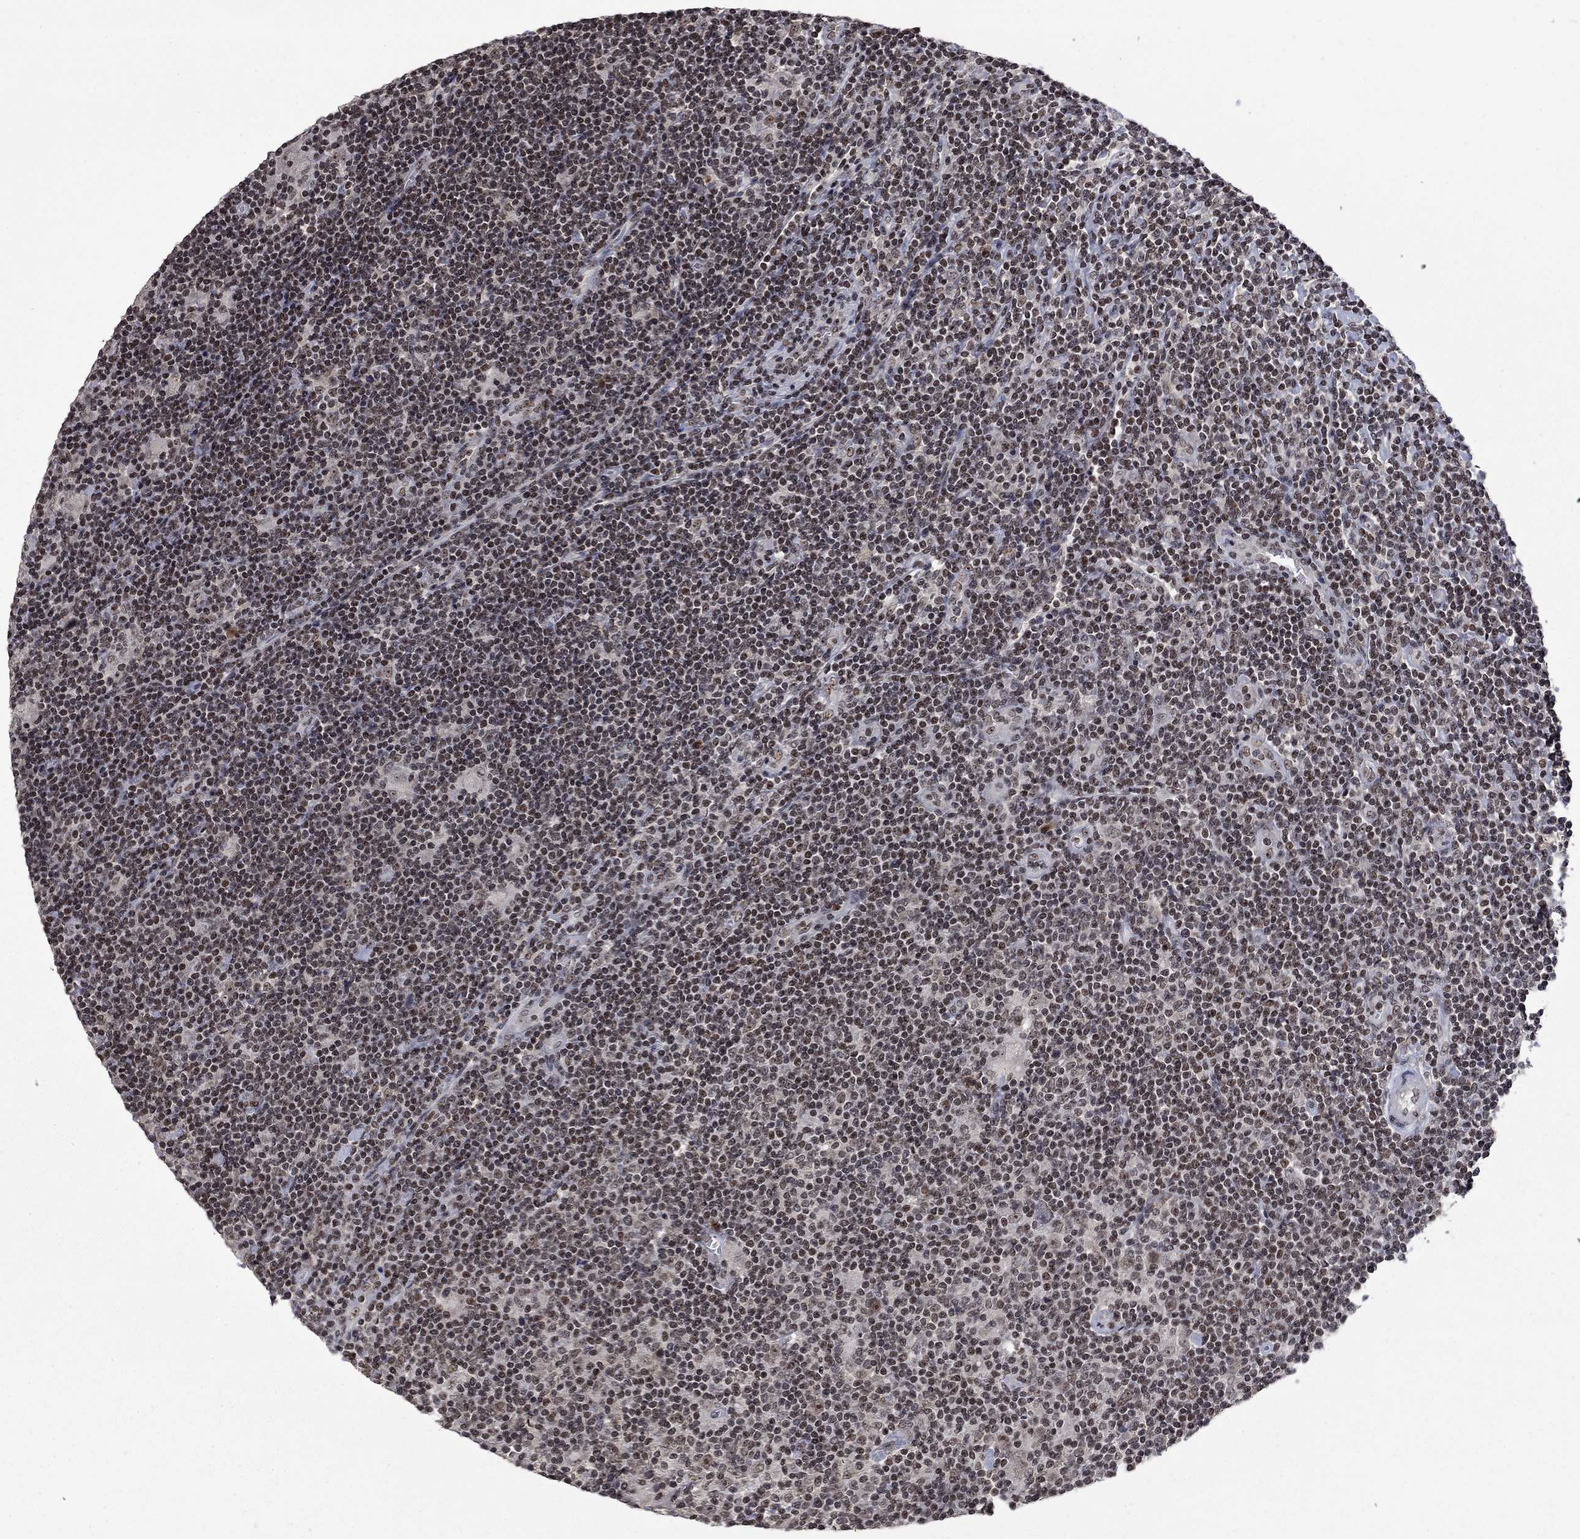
{"staining": {"intensity": "moderate", "quantity": "<25%", "location": "nuclear"}, "tissue": "lymphoma", "cell_type": "Tumor cells", "image_type": "cancer", "snomed": [{"axis": "morphology", "description": "Hodgkin's disease, NOS"}, {"axis": "topography", "description": "Lymph node"}], "caption": "Immunohistochemistry (IHC) staining of lymphoma, which shows low levels of moderate nuclear expression in about <25% of tumor cells indicating moderate nuclear protein positivity. The staining was performed using DAB (brown) for protein detection and nuclei were counterstained in hematoxylin (blue).", "gene": "FBL", "patient": {"sex": "male", "age": 40}}